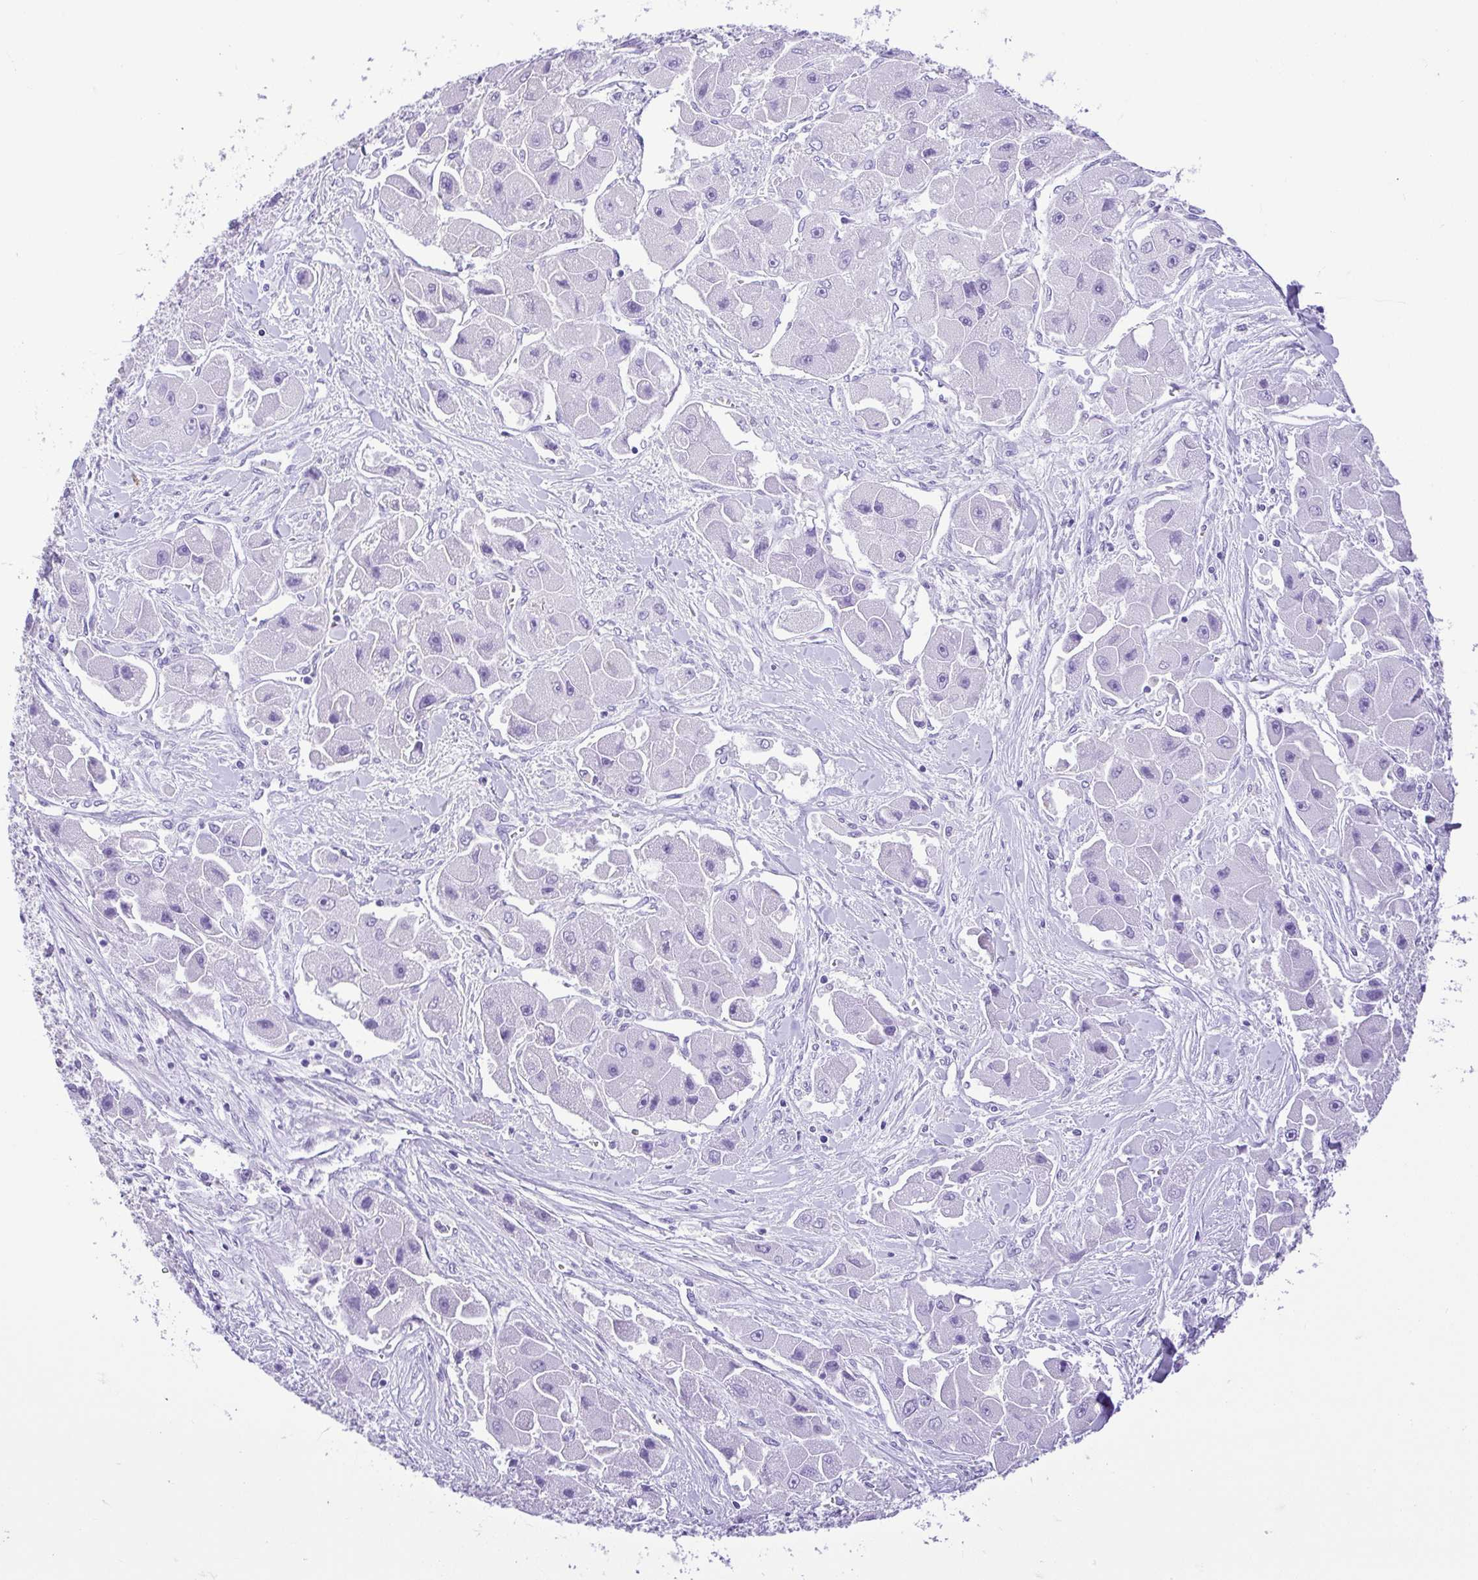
{"staining": {"intensity": "negative", "quantity": "none", "location": "none"}, "tissue": "liver cancer", "cell_type": "Tumor cells", "image_type": "cancer", "snomed": [{"axis": "morphology", "description": "Carcinoma, Hepatocellular, NOS"}, {"axis": "topography", "description": "Liver"}], "caption": "The histopathology image demonstrates no staining of tumor cells in liver cancer.", "gene": "CDSN", "patient": {"sex": "male", "age": 24}}